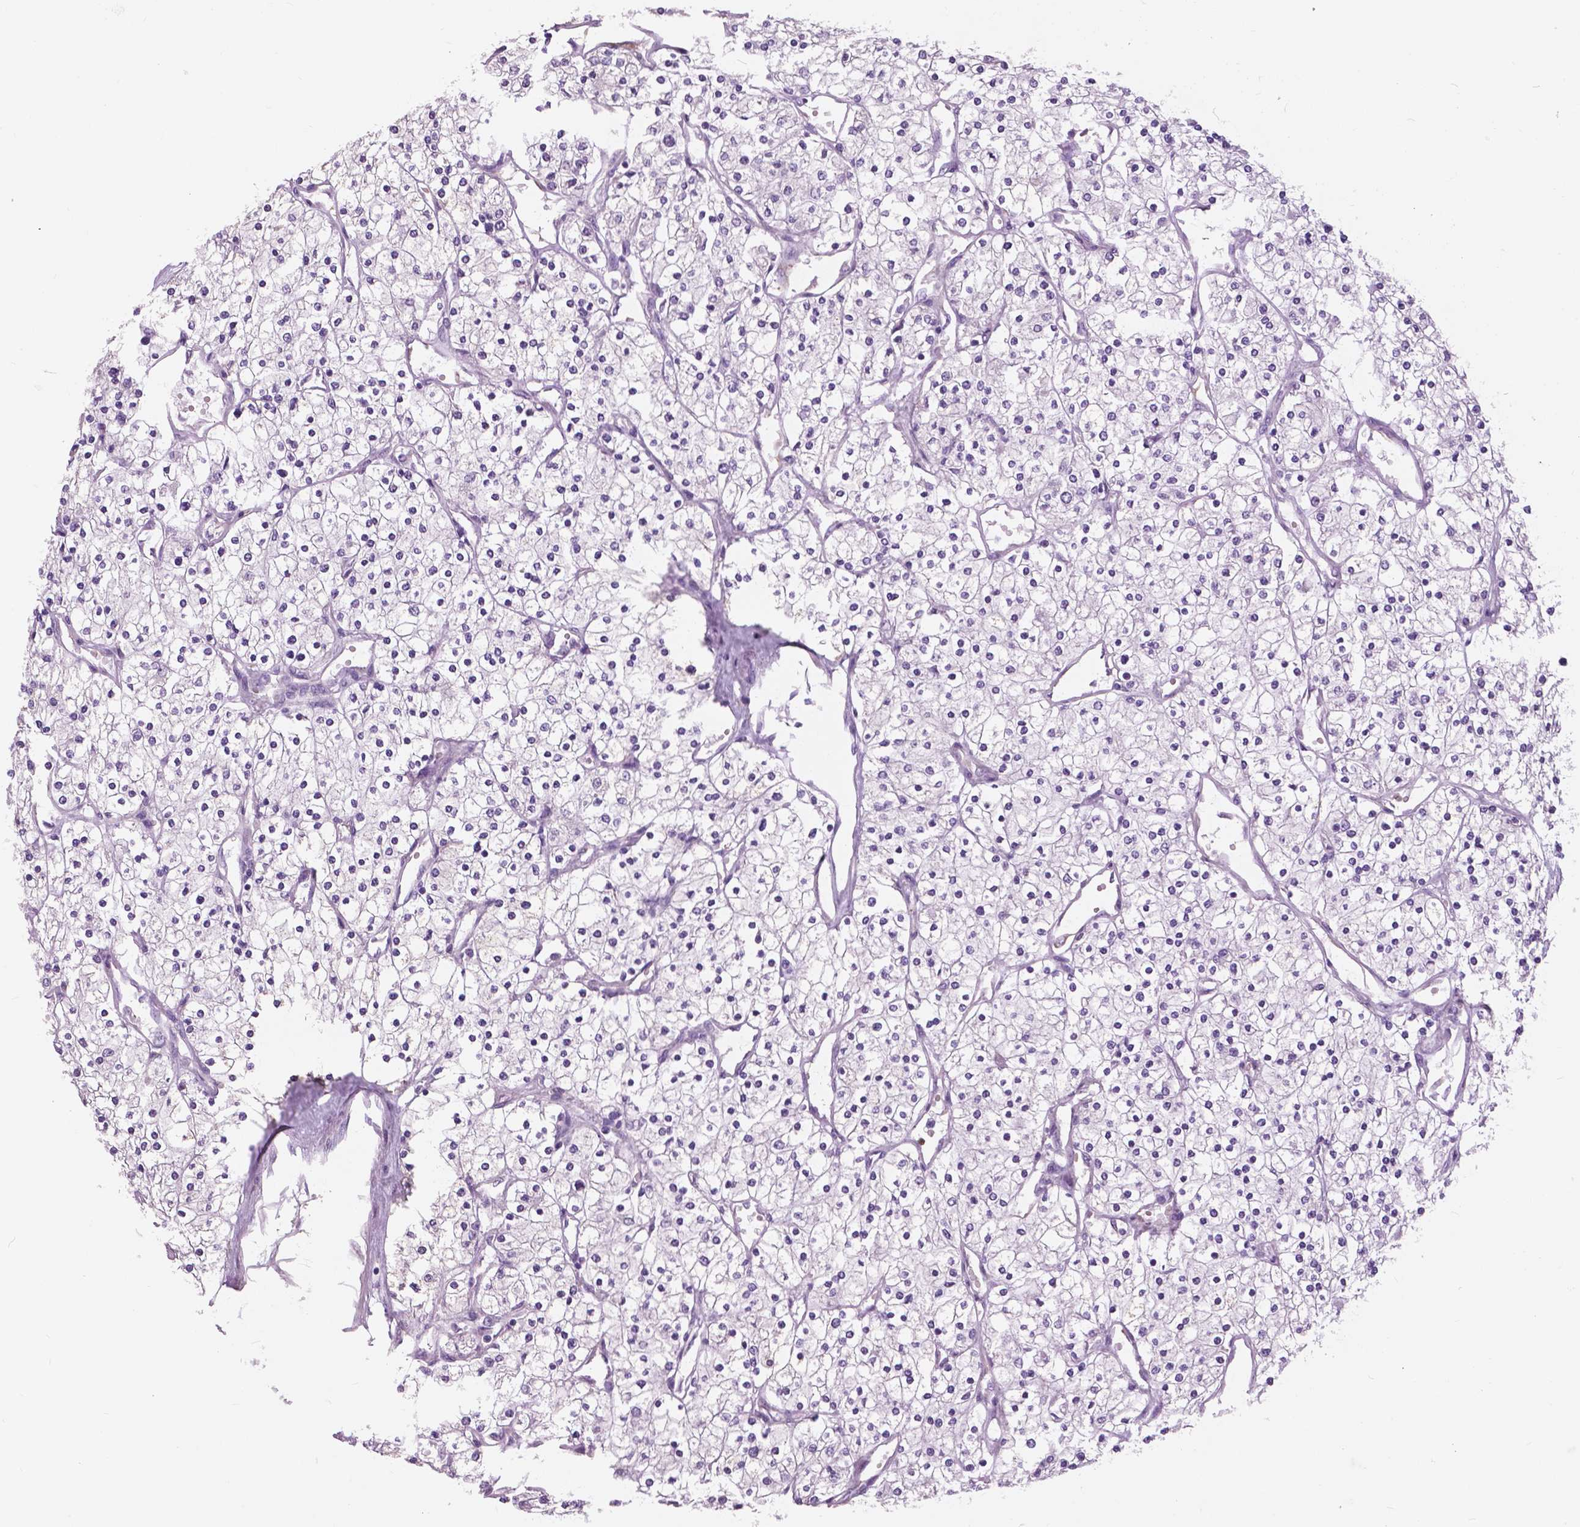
{"staining": {"intensity": "negative", "quantity": "none", "location": "none"}, "tissue": "renal cancer", "cell_type": "Tumor cells", "image_type": "cancer", "snomed": [{"axis": "morphology", "description": "Adenocarcinoma, NOS"}, {"axis": "topography", "description": "Kidney"}], "caption": "This is a photomicrograph of immunohistochemistry (IHC) staining of renal cancer (adenocarcinoma), which shows no staining in tumor cells.", "gene": "SERPINI1", "patient": {"sex": "male", "age": 80}}